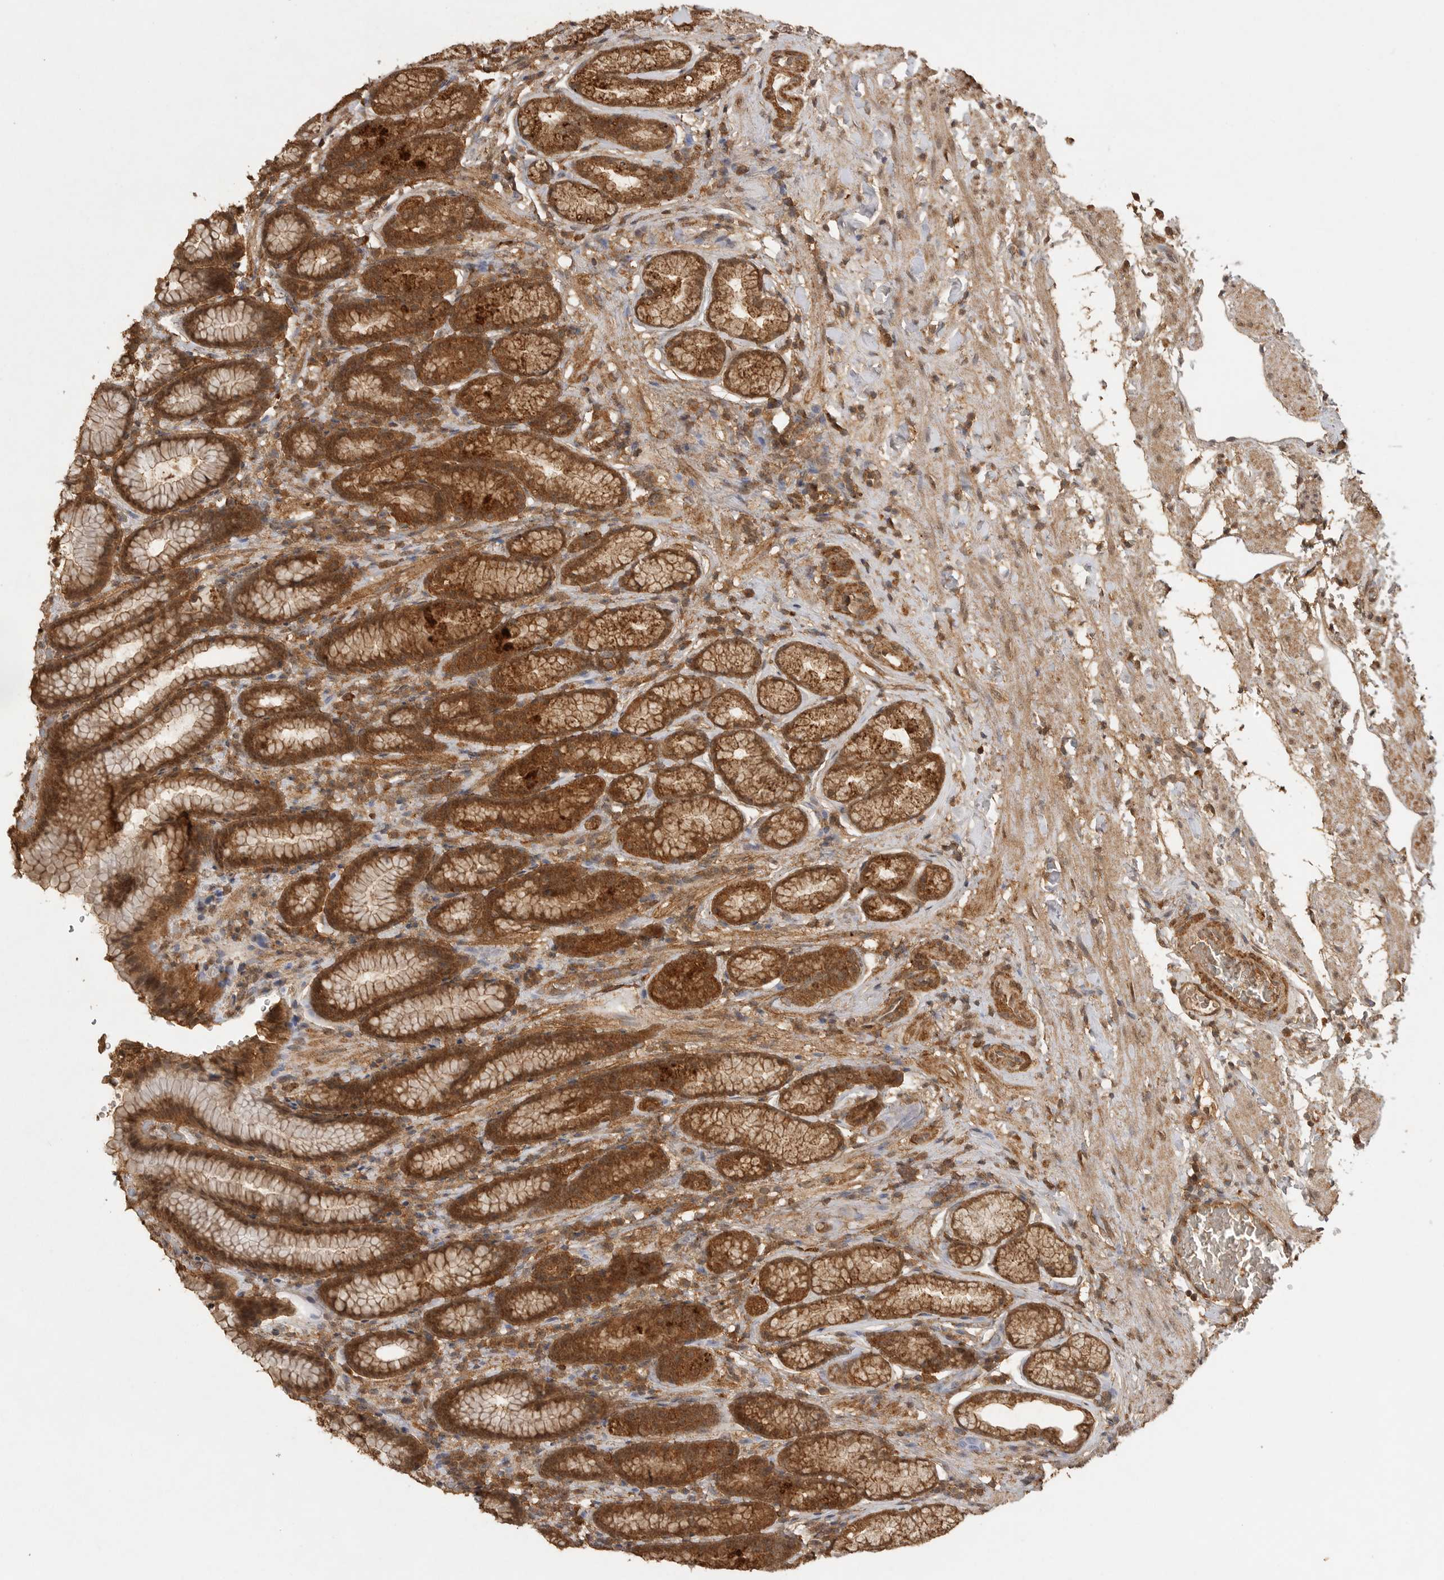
{"staining": {"intensity": "strong", "quantity": "25%-75%", "location": "cytoplasmic/membranous,nuclear"}, "tissue": "stomach", "cell_type": "Glandular cells", "image_type": "normal", "snomed": [{"axis": "morphology", "description": "Normal tissue, NOS"}, {"axis": "topography", "description": "Stomach"}], "caption": "Protein analysis of normal stomach displays strong cytoplasmic/membranous,nuclear staining in approximately 25%-75% of glandular cells. (IHC, brightfield microscopy, high magnification).", "gene": "ICOSLG", "patient": {"sex": "male", "age": 42}}